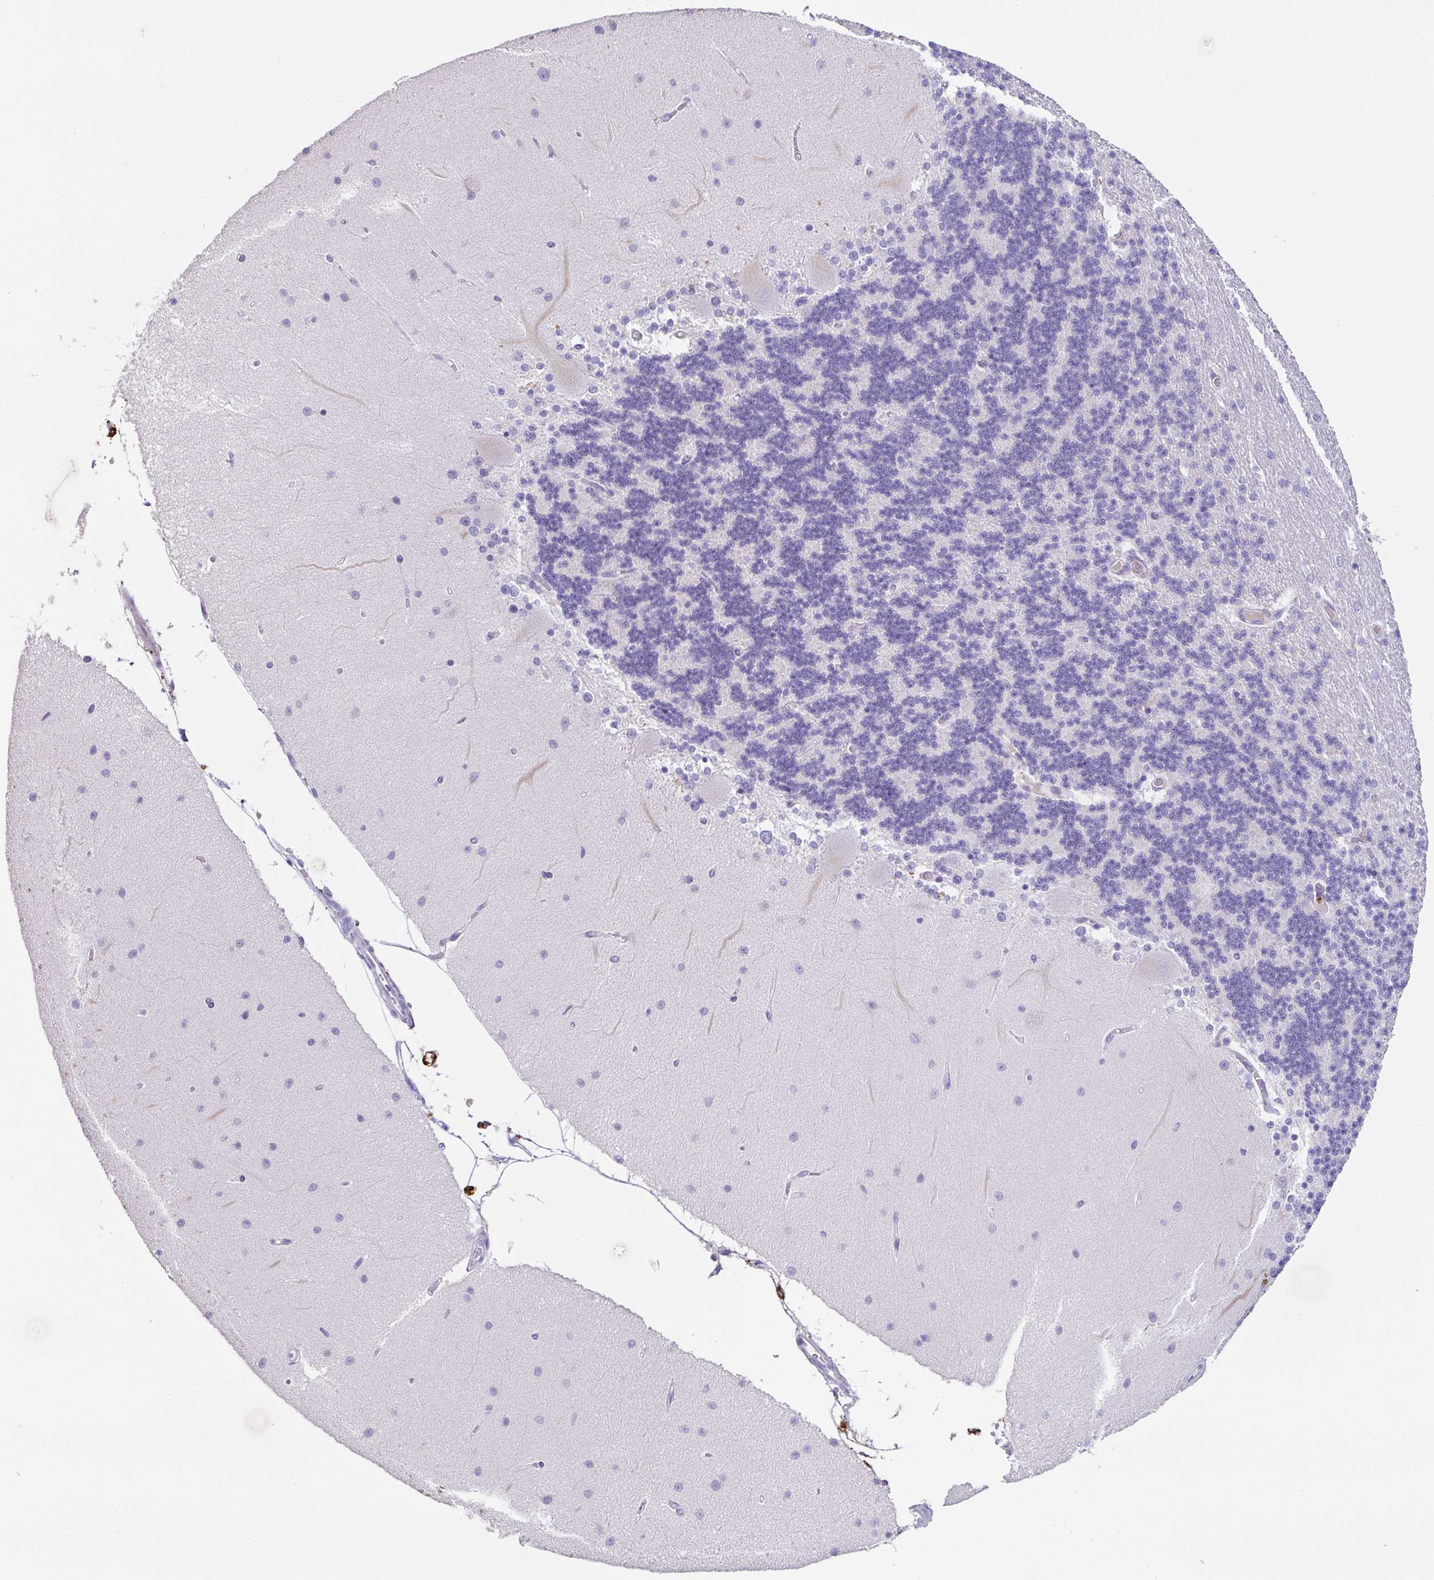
{"staining": {"intensity": "negative", "quantity": "none", "location": "none"}, "tissue": "cerebellum", "cell_type": "Cells in granular layer", "image_type": "normal", "snomed": [{"axis": "morphology", "description": "Normal tissue, NOS"}, {"axis": "topography", "description": "Cerebellum"}], "caption": "This is an IHC histopathology image of benign cerebellum. There is no positivity in cells in granular layer.", "gene": "MARCO", "patient": {"sex": "female", "age": 54}}